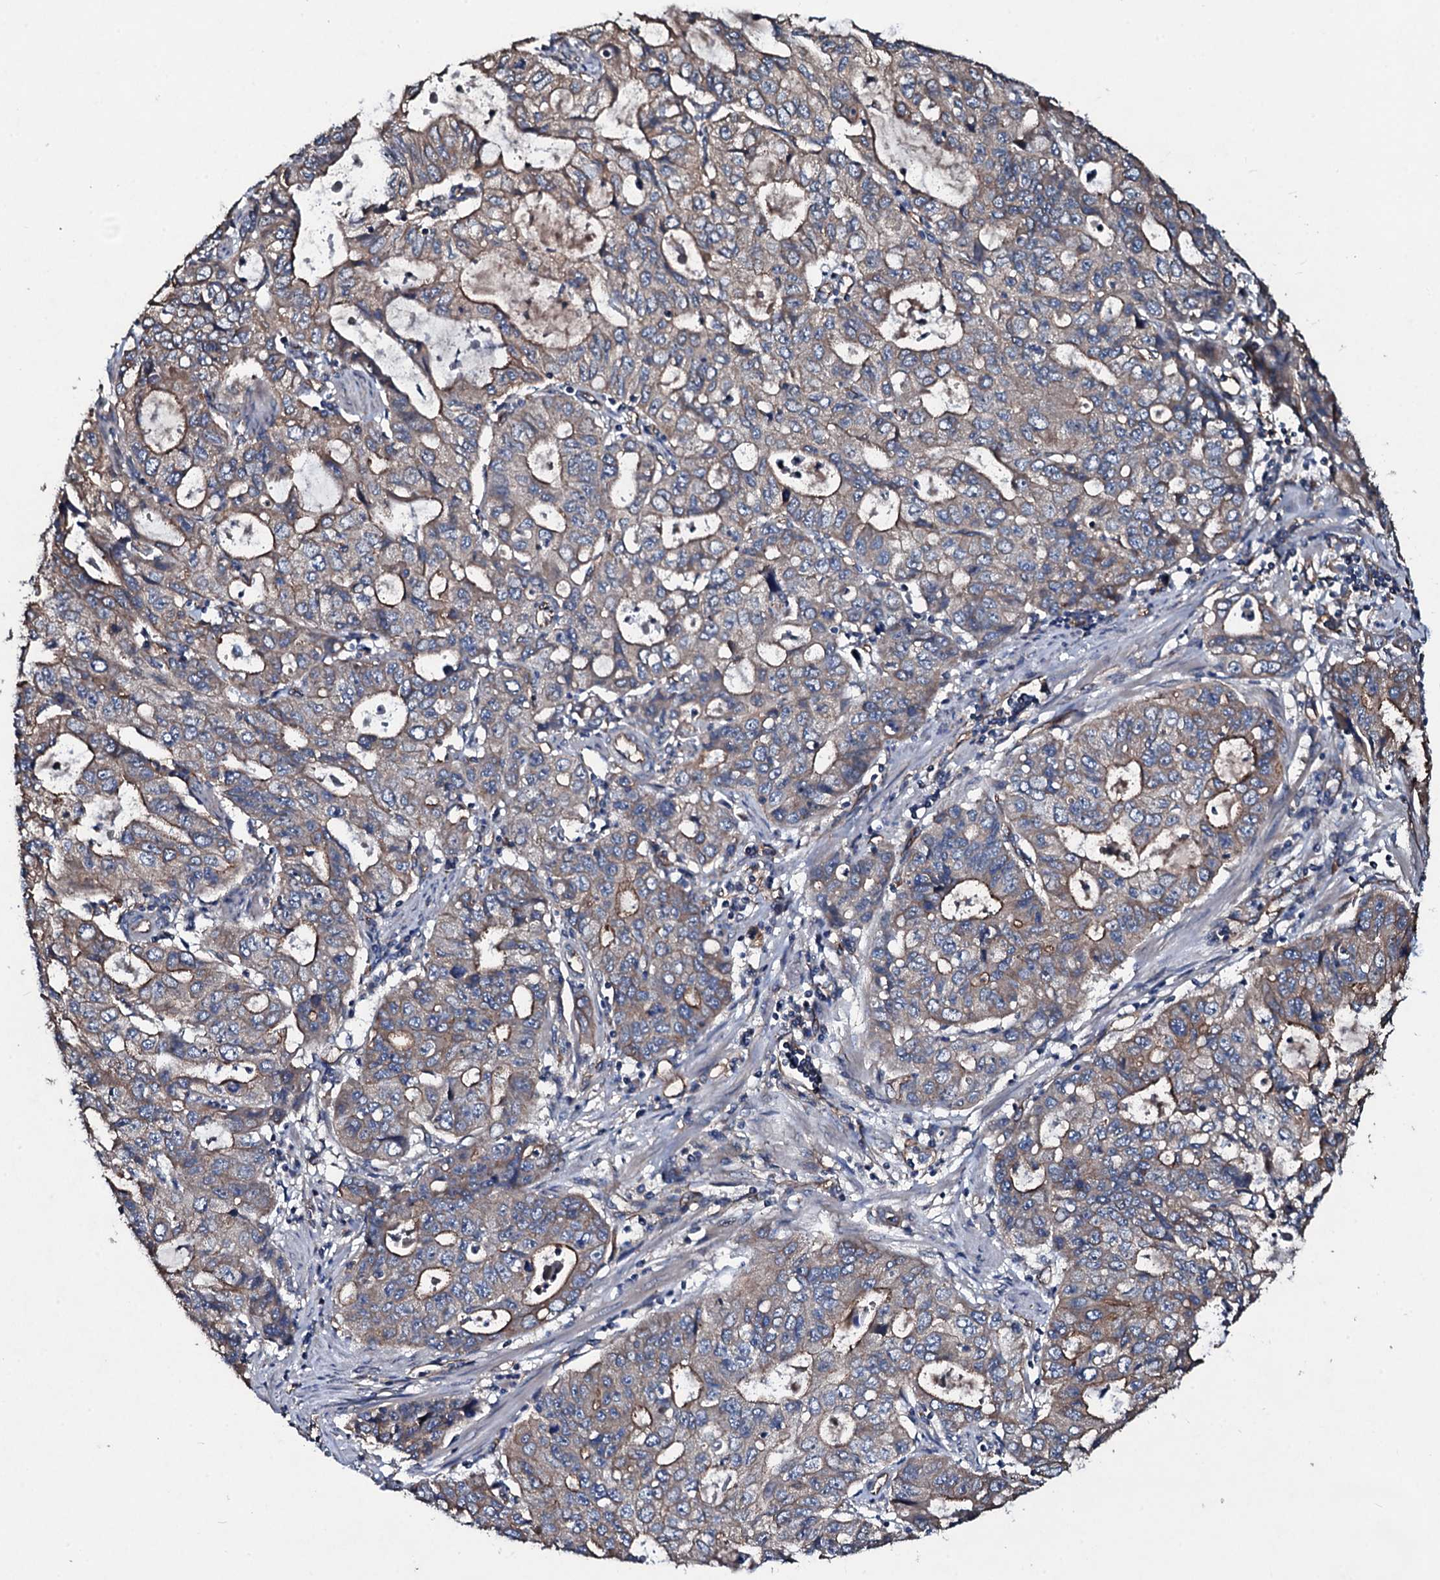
{"staining": {"intensity": "moderate", "quantity": "25%-75%", "location": "cytoplasmic/membranous"}, "tissue": "stomach cancer", "cell_type": "Tumor cells", "image_type": "cancer", "snomed": [{"axis": "morphology", "description": "Adenocarcinoma, NOS"}, {"axis": "topography", "description": "Stomach, upper"}], "caption": "Immunohistochemistry (IHC) micrograph of stomach adenocarcinoma stained for a protein (brown), which reveals medium levels of moderate cytoplasmic/membranous expression in approximately 25%-75% of tumor cells.", "gene": "DMAC2", "patient": {"sex": "female", "age": 52}}